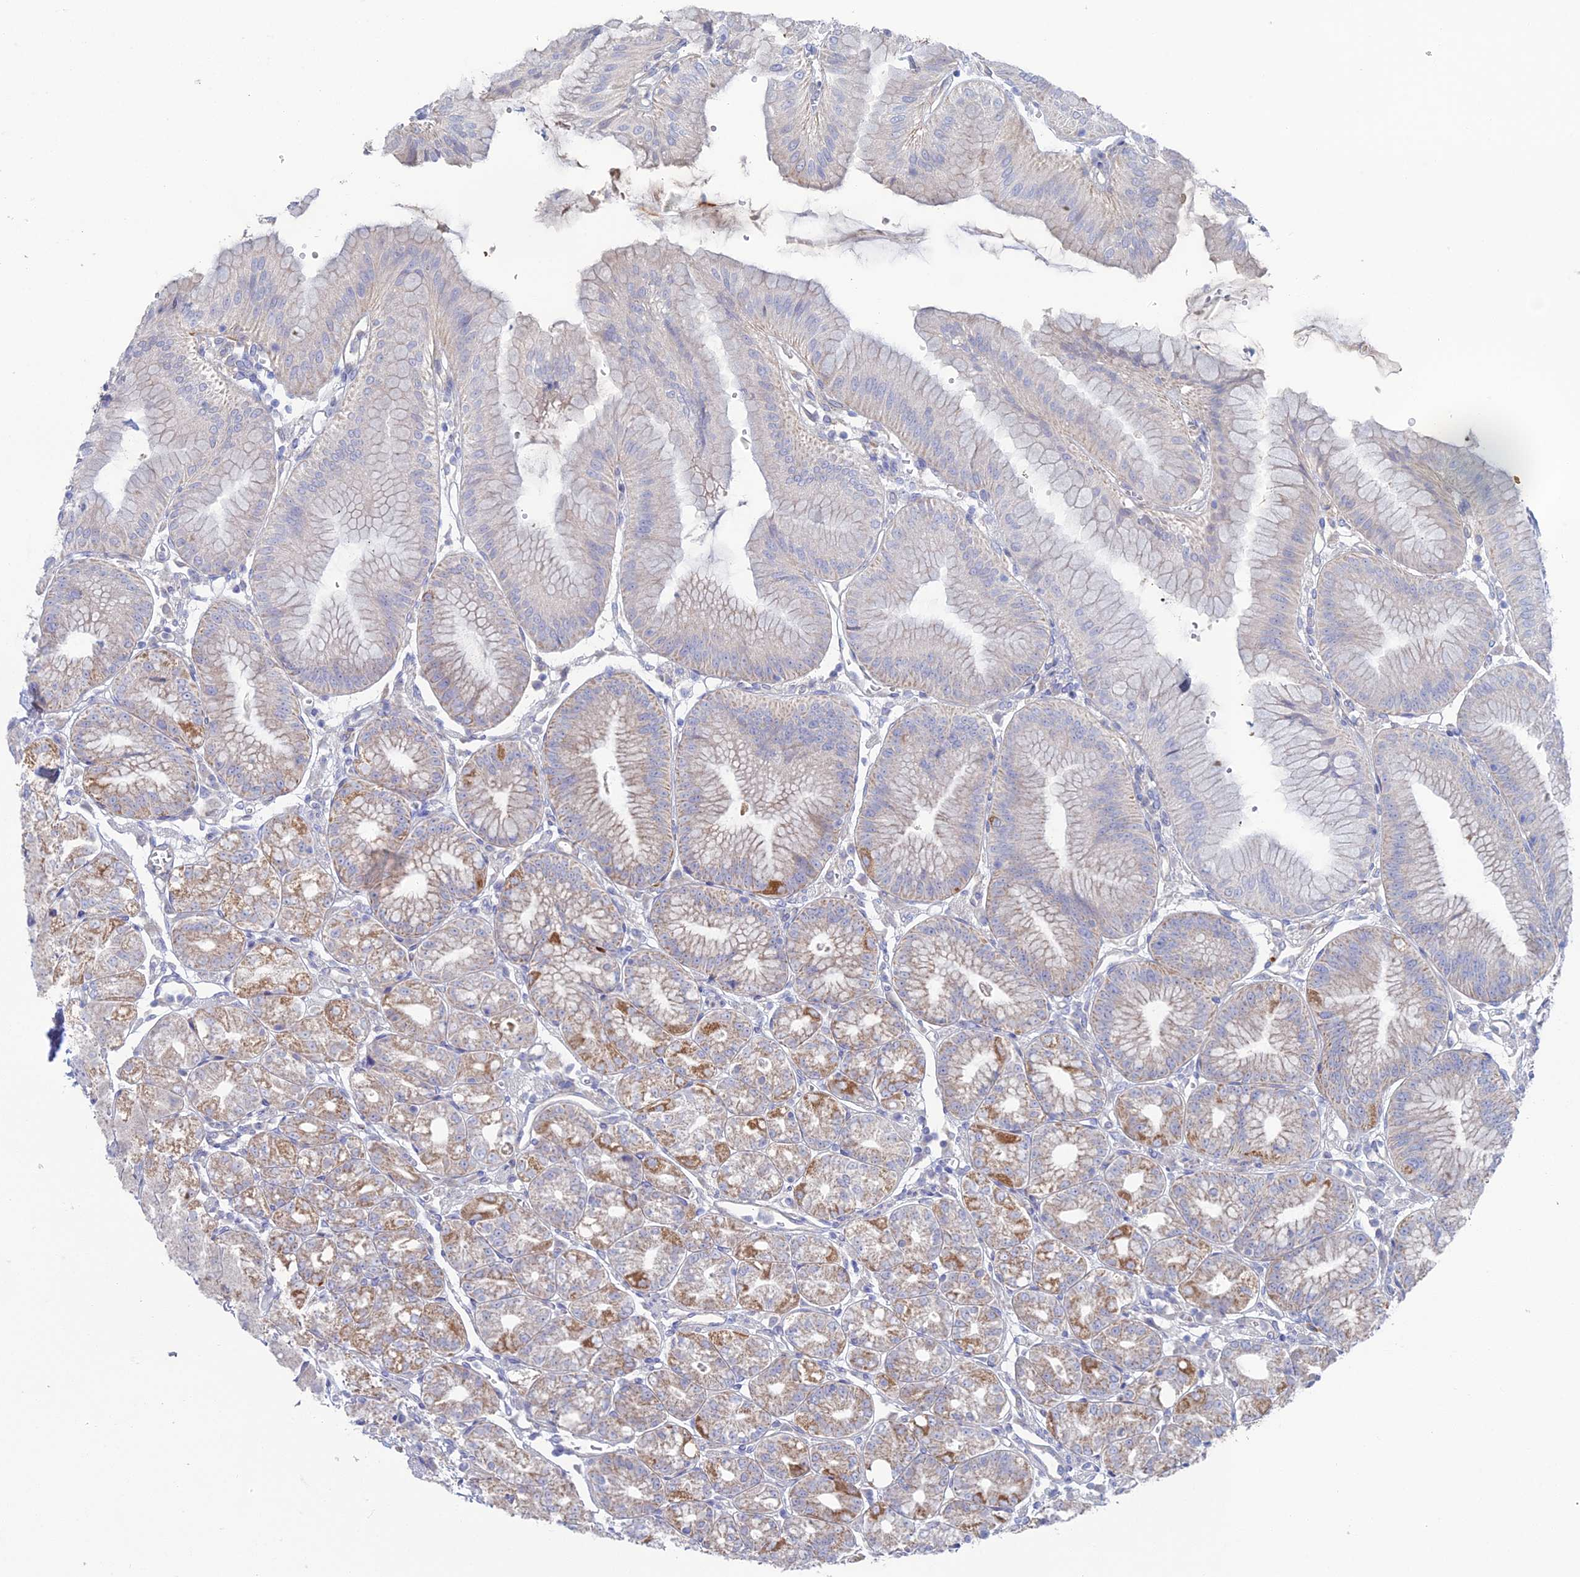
{"staining": {"intensity": "moderate", "quantity": "25%-75%", "location": "cytoplasmic/membranous"}, "tissue": "stomach", "cell_type": "Glandular cells", "image_type": "normal", "snomed": [{"axis": "morphology", "description": "Normal tissue, NOS"}, {"axis": "topography", "description": "Stomach, lower"}], "caption": "Stomach stained for a protein (brown) exhibits moderate cytoplasmic/membranous positive staining in approximately 25%-75% of glandular cells.", "gene": "ARL16", "patient": {"sex": "male", "age": 71}}